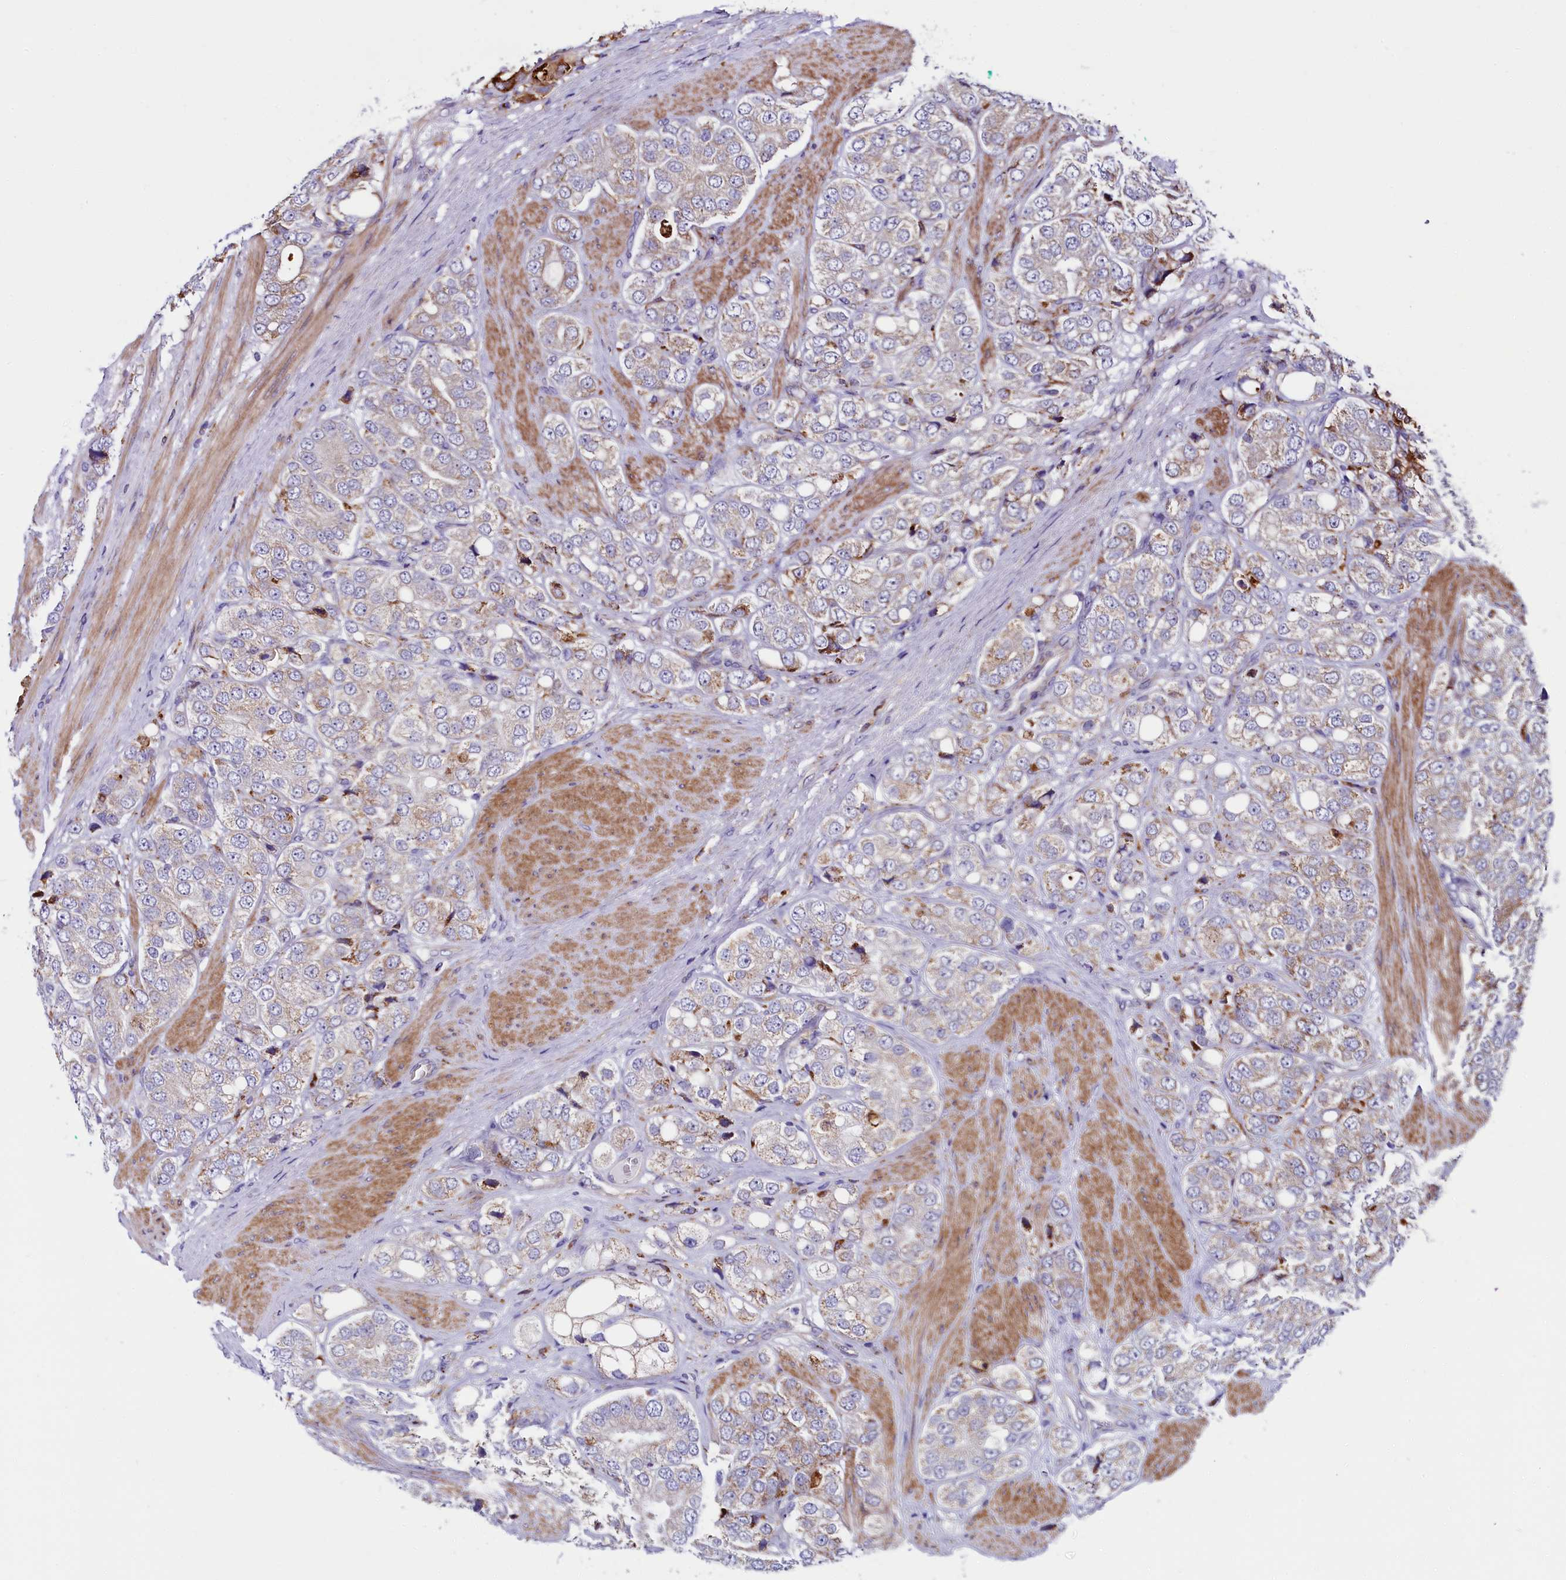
{"staining": {"intensity": "weak", "quantity": "25%-75%", "location": "cytoplasmic/membranous"}, "tissue": "prostate cancer", "cell_type": "Tumor cells", "image_type": "cancer", "snomed": [{"axis": "morphology", "description": "Adenocarcinoma, High grade"}, {"axis": "topography", "description": "Prostate"}], "caption": "An image of prostate cancer (adenocarcinoma (high-grade)) stained for a protein exhibits weak cytoplasmic/membranous brown staining in tumor cells.", "gene": "IL20RA", "patient": {"sex": "male", "age": 50}}